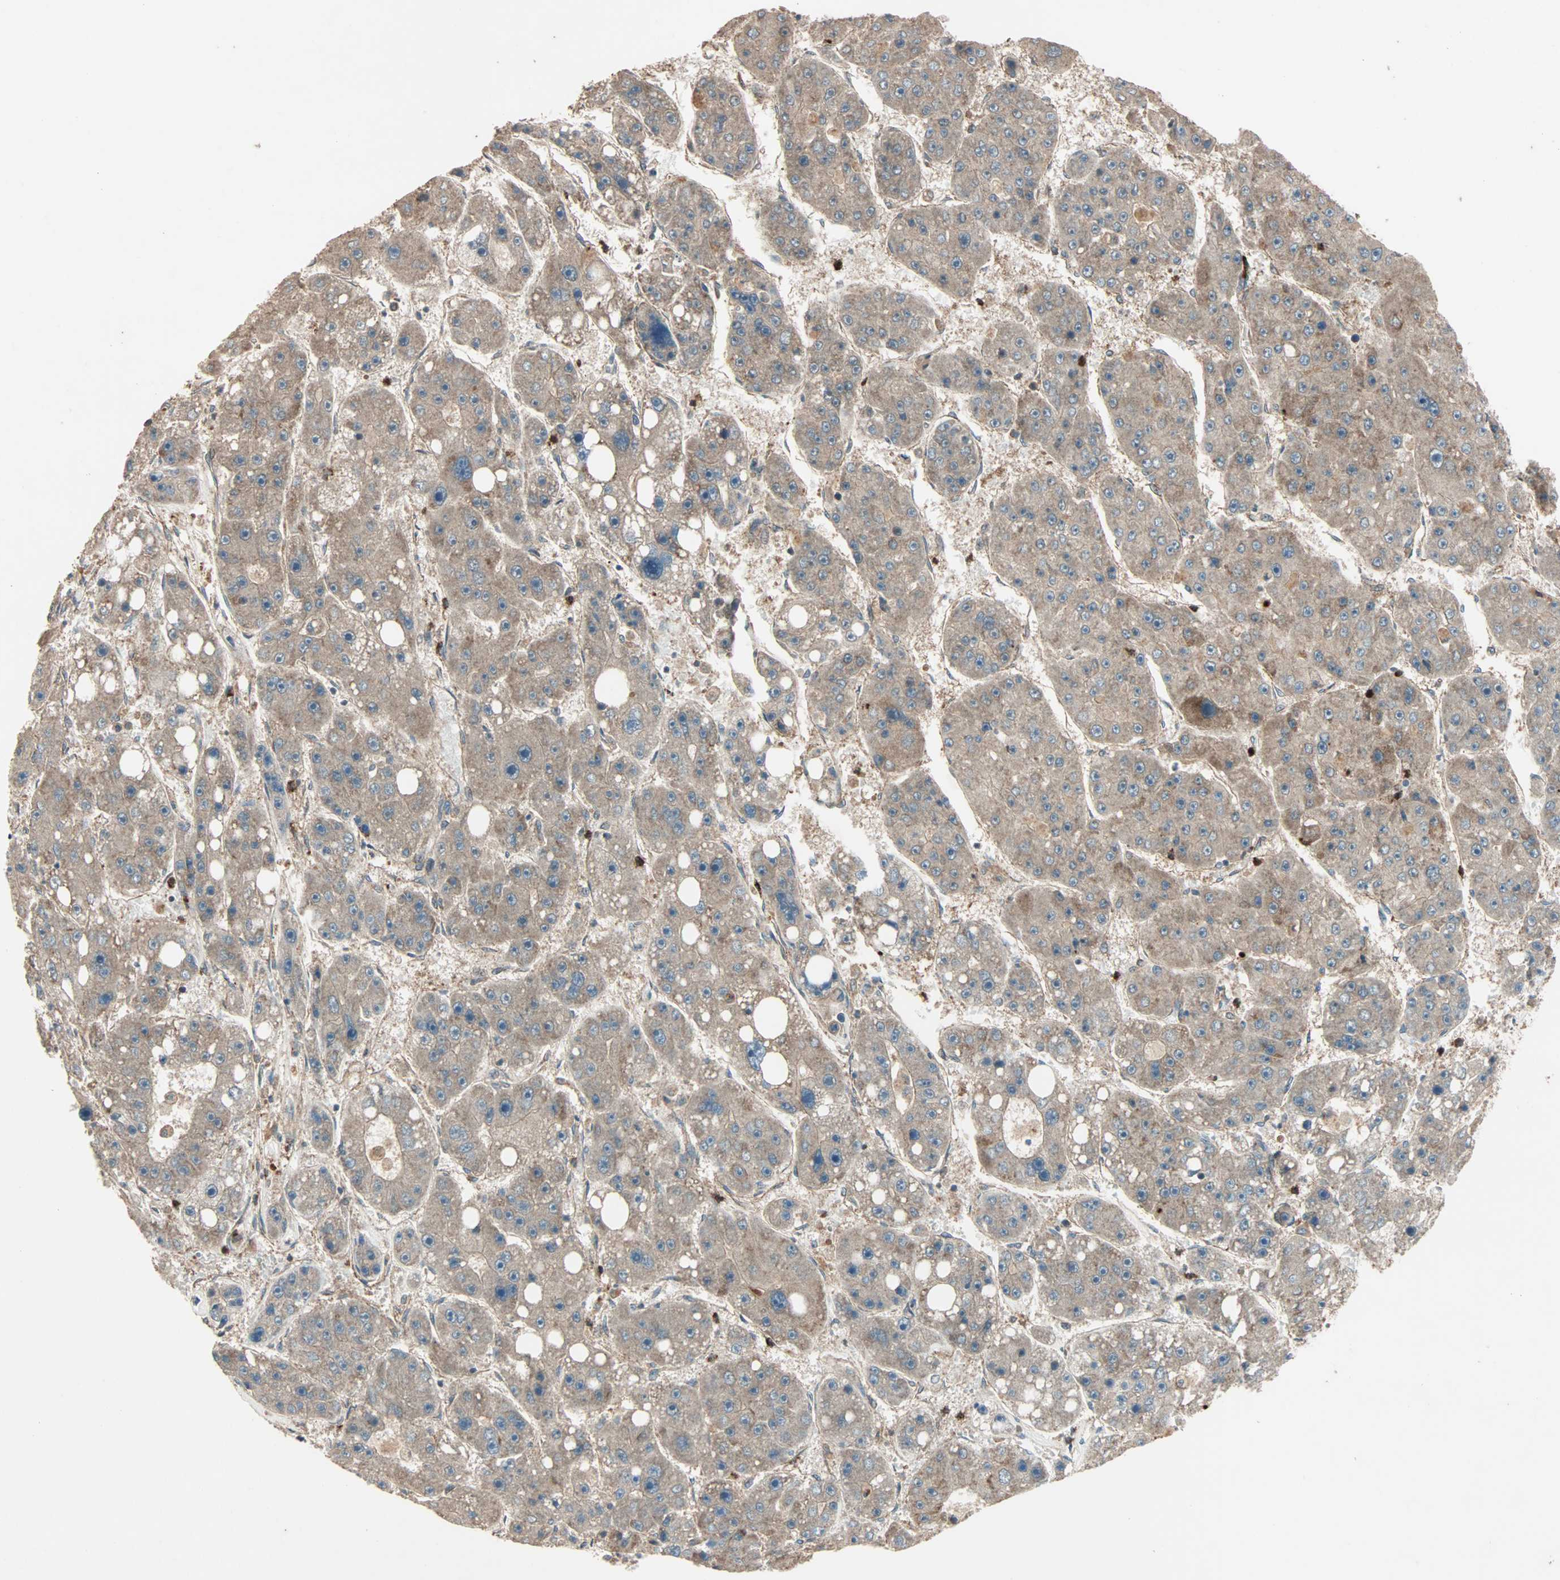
{"staining": {"intensity": "moderate", "quantity": ">75%", "location": "cytoplasmic/membranous"}, "tissue": "liver cancer", "cell_type": "Tumor cells", "image_type": "cancer", "snomed": [{"axis": "morphology", "description": "Carcinoma, Hepatocellular, NOS"}, {"axis": "topography", "description": "Liver"}], "caption": "Protein expression analysis of human liver cancer (hepatocellular carcinoma) reveals moderate cytoplasmic/membranous staining in approximately >75% of tumor cells.", "gene": "GCK", "patient": {"sex": "female", "age": 61}}